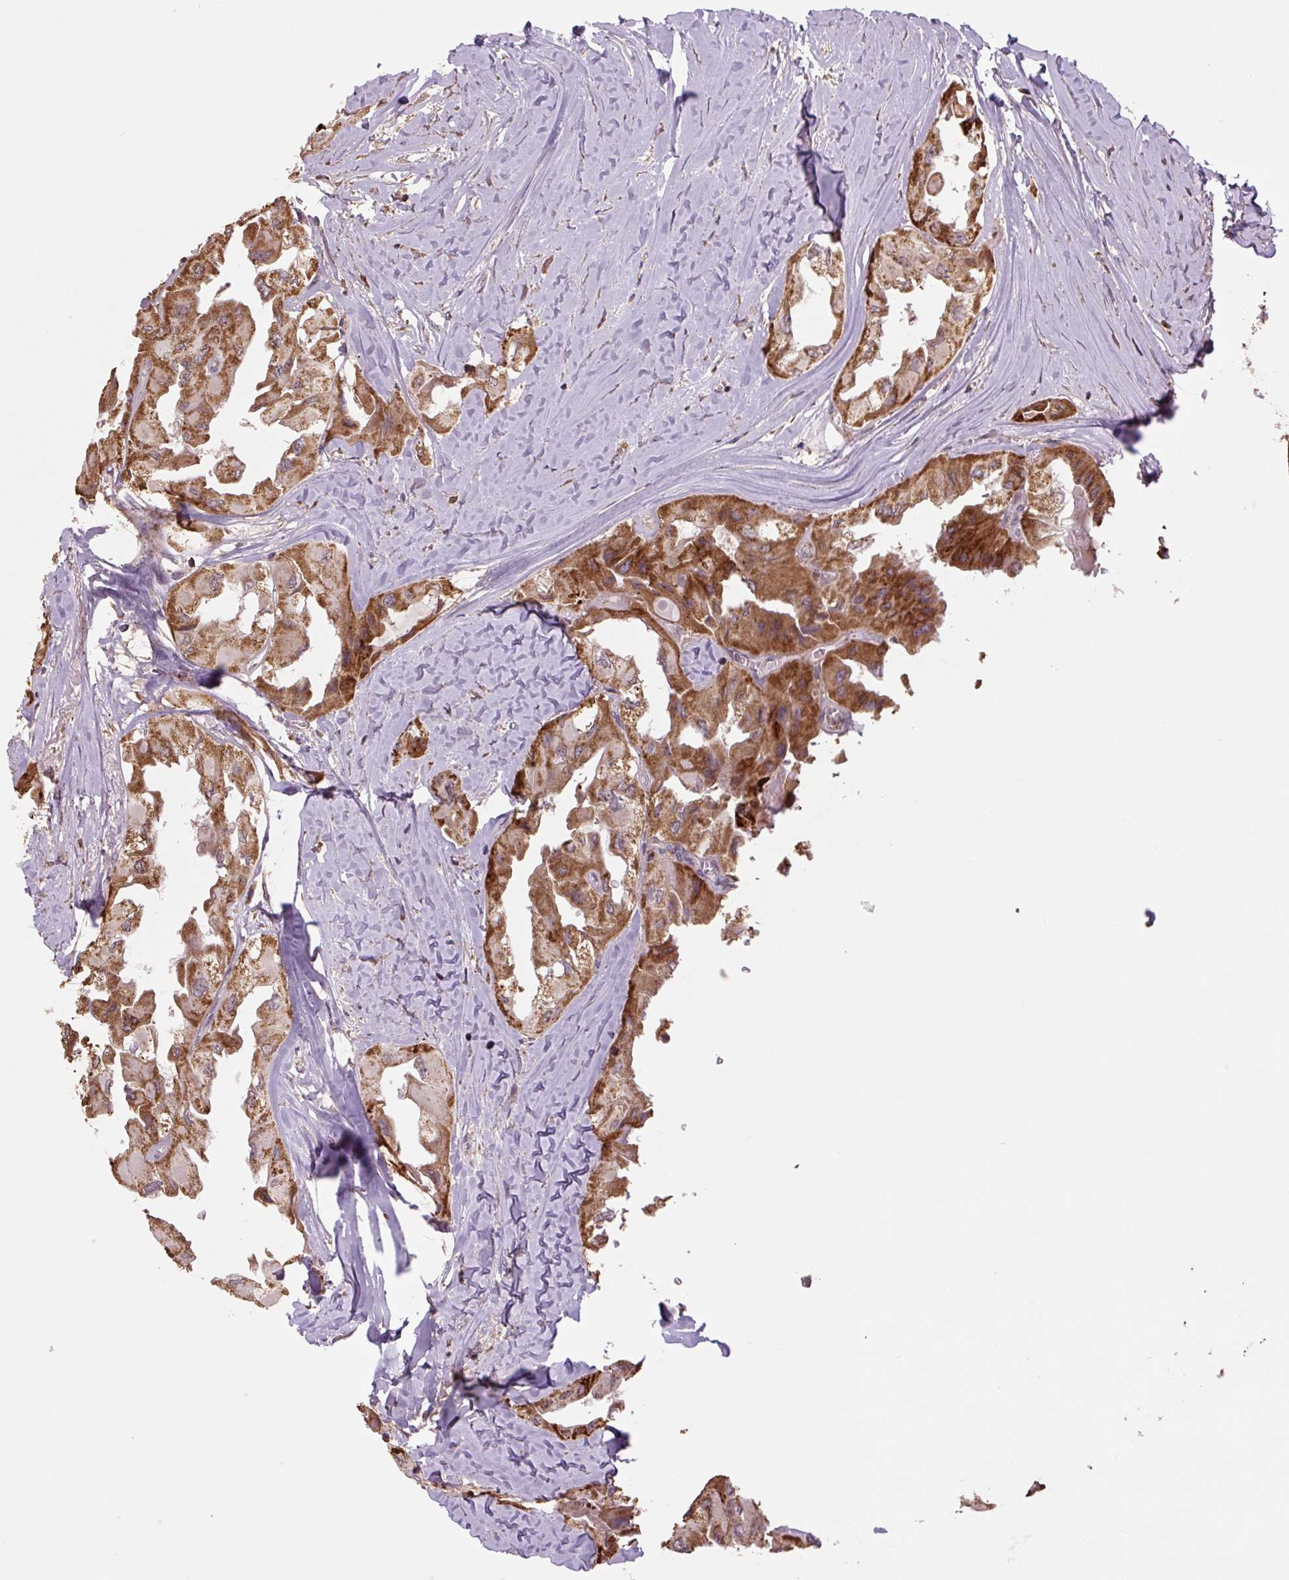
{"staining": {"intensity": "strong", "quantity": ">75%", "location": "cytoplasmic/membranous"}, "tissue": "thyroid cancer", "cell_type": "Tumor cells", "image_type": "cancer", "snomed": [{"axis": "morphology", "description": "Normal tissue, NOS"}, {"axis": "morphology", "description": "Papillary adenocarcinoma, NOS"}, {"axis": "topography", "description": "Thyroid gland"}], "caption": "A brown stain highlights strong cytoplasmic/membranous positivity of a protein in human thyroid papillary adenocarcinoma tumor cells.", "gene": "TMEM160", "patient": {"sex": "female", "age": 59}}